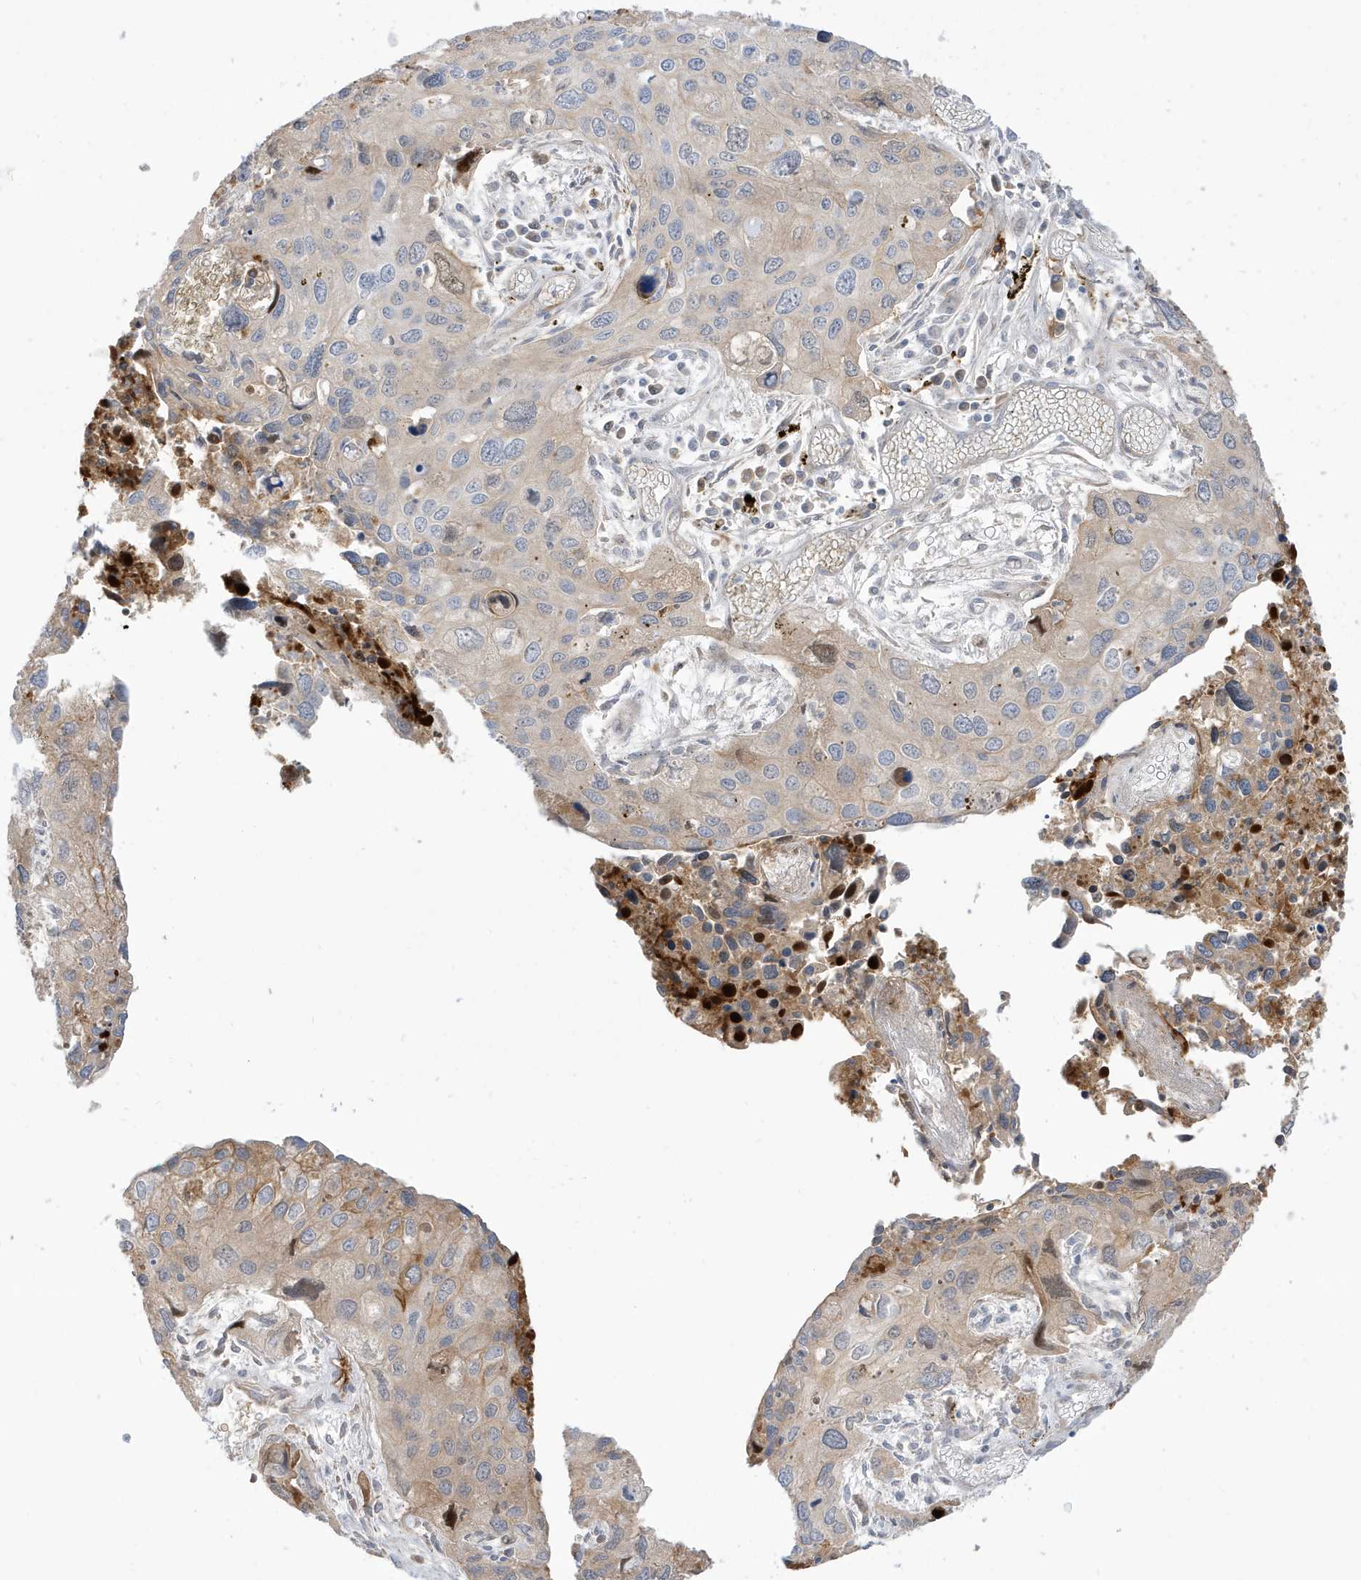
{"staining": {"intensity": "weak", "quantity": "<25%", "location": "cytoplasmic/membranous"}, "tissue": "cervical cancer", "cell_type": "Tumor cells", "image_type": "cancer", "snomed": [{"axis": "morphology", "description": "Squamous cell carcinoma, NOS"}, {"axis": "topography", "description": "Cervix"}], "caption": "This is an immunohistochemistry (IHC) photomicrograph of human cervical squamous cell carcinoma. There is no positivity in tumor cells.", "gene": "IFT57", "patient": {"sex": "female", "age": 55}}